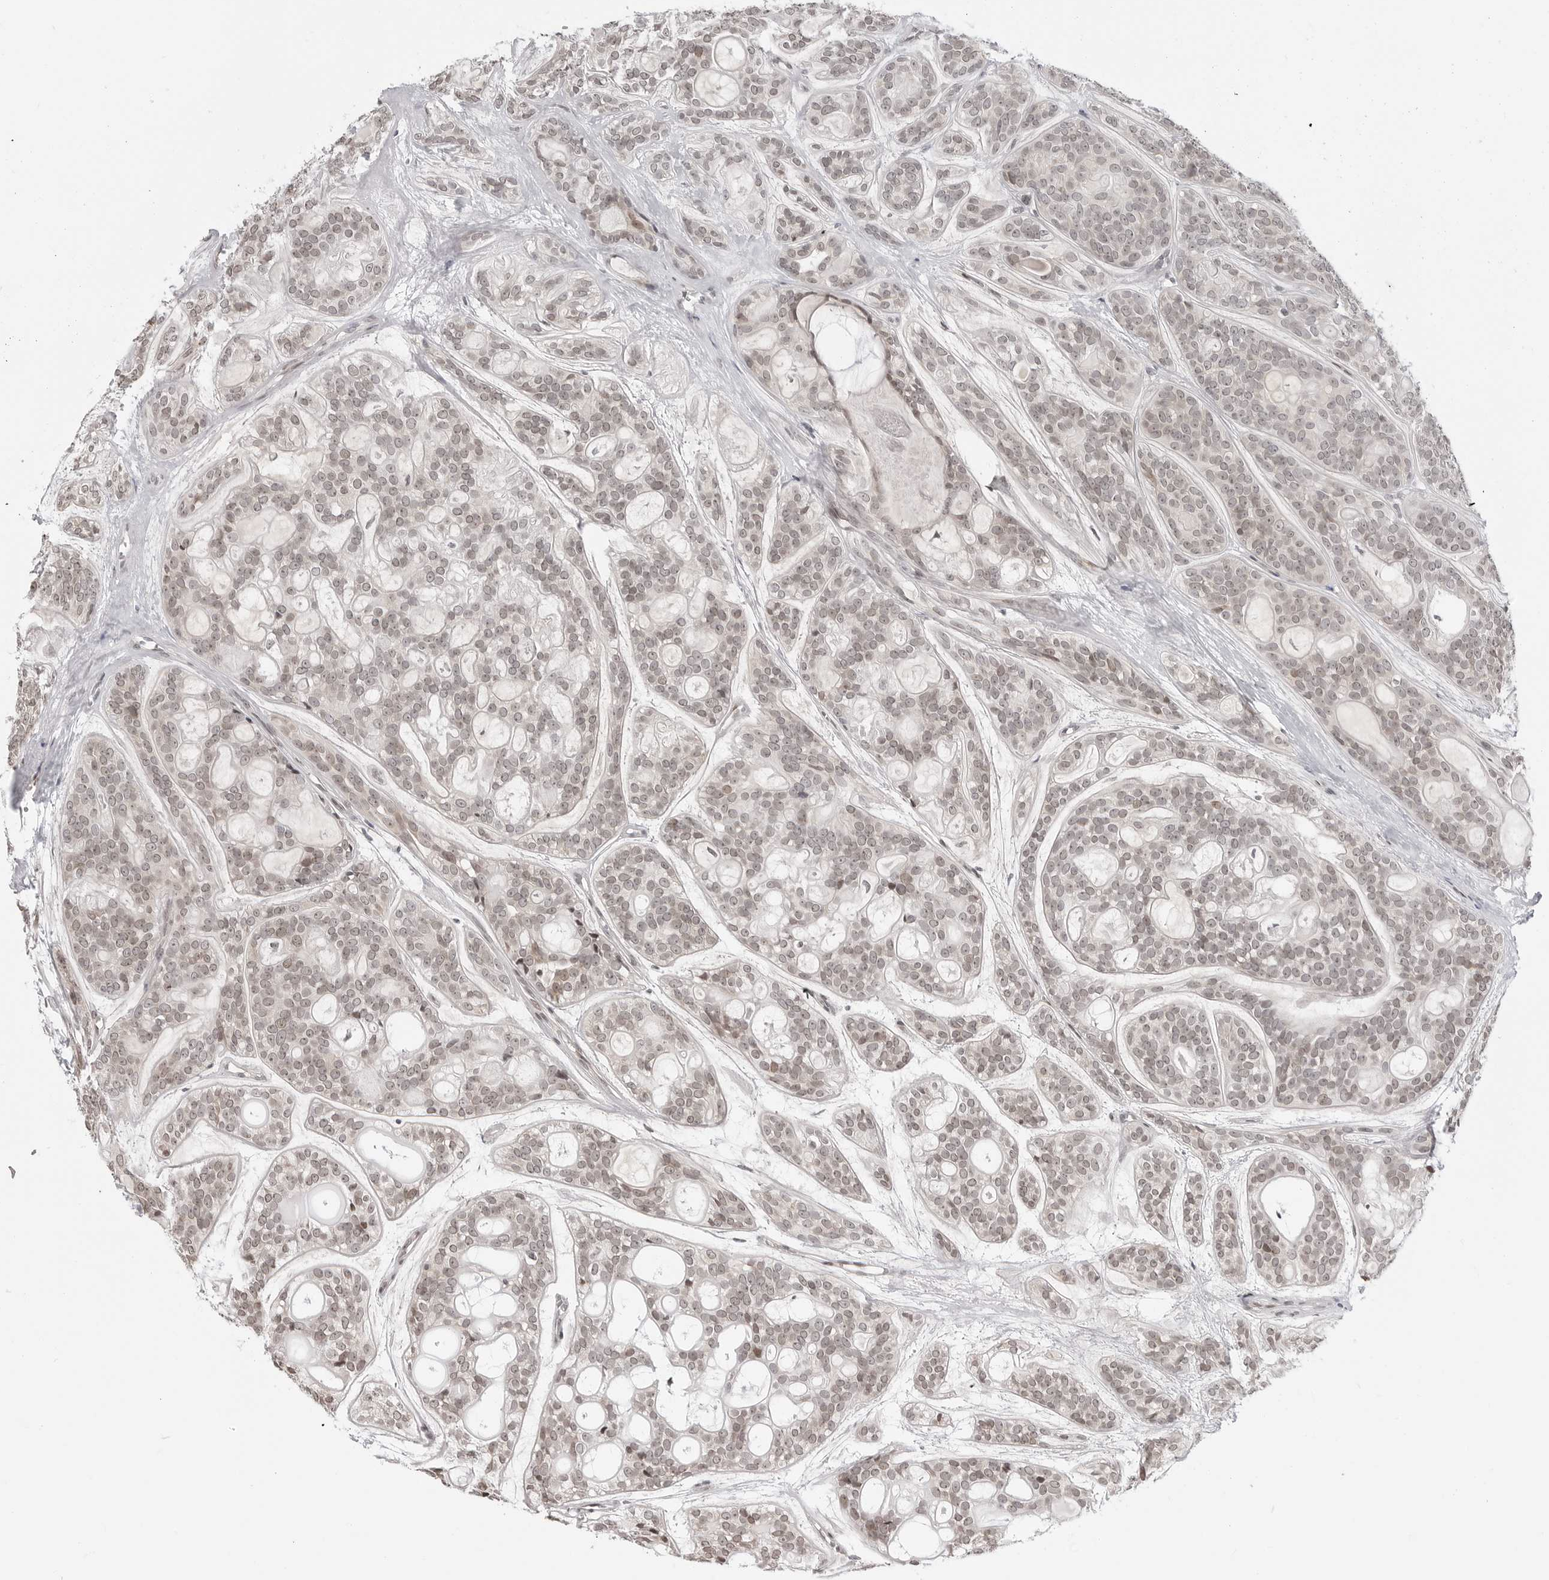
{"staining": {"intensity": "weak", "quantity": ">75%", "location": "nuclear"}, "tissue": "head and neck cancer", "cell_type": "Tumor cells", "image_type": "cancer", "snomed": [{"axis": "morphology", "description": "Adenocarcinoma, NOS"}, {"axis": "topography", "description": "Head-Neck"}], "caption": "High-power microscopy captured an IHC micrograph of head and neck cancer, revealing weak nuclear staining in about >75% of tumor cells.", "gene": "C8orf33", "patient": {"sex": "male", "age": 66}}